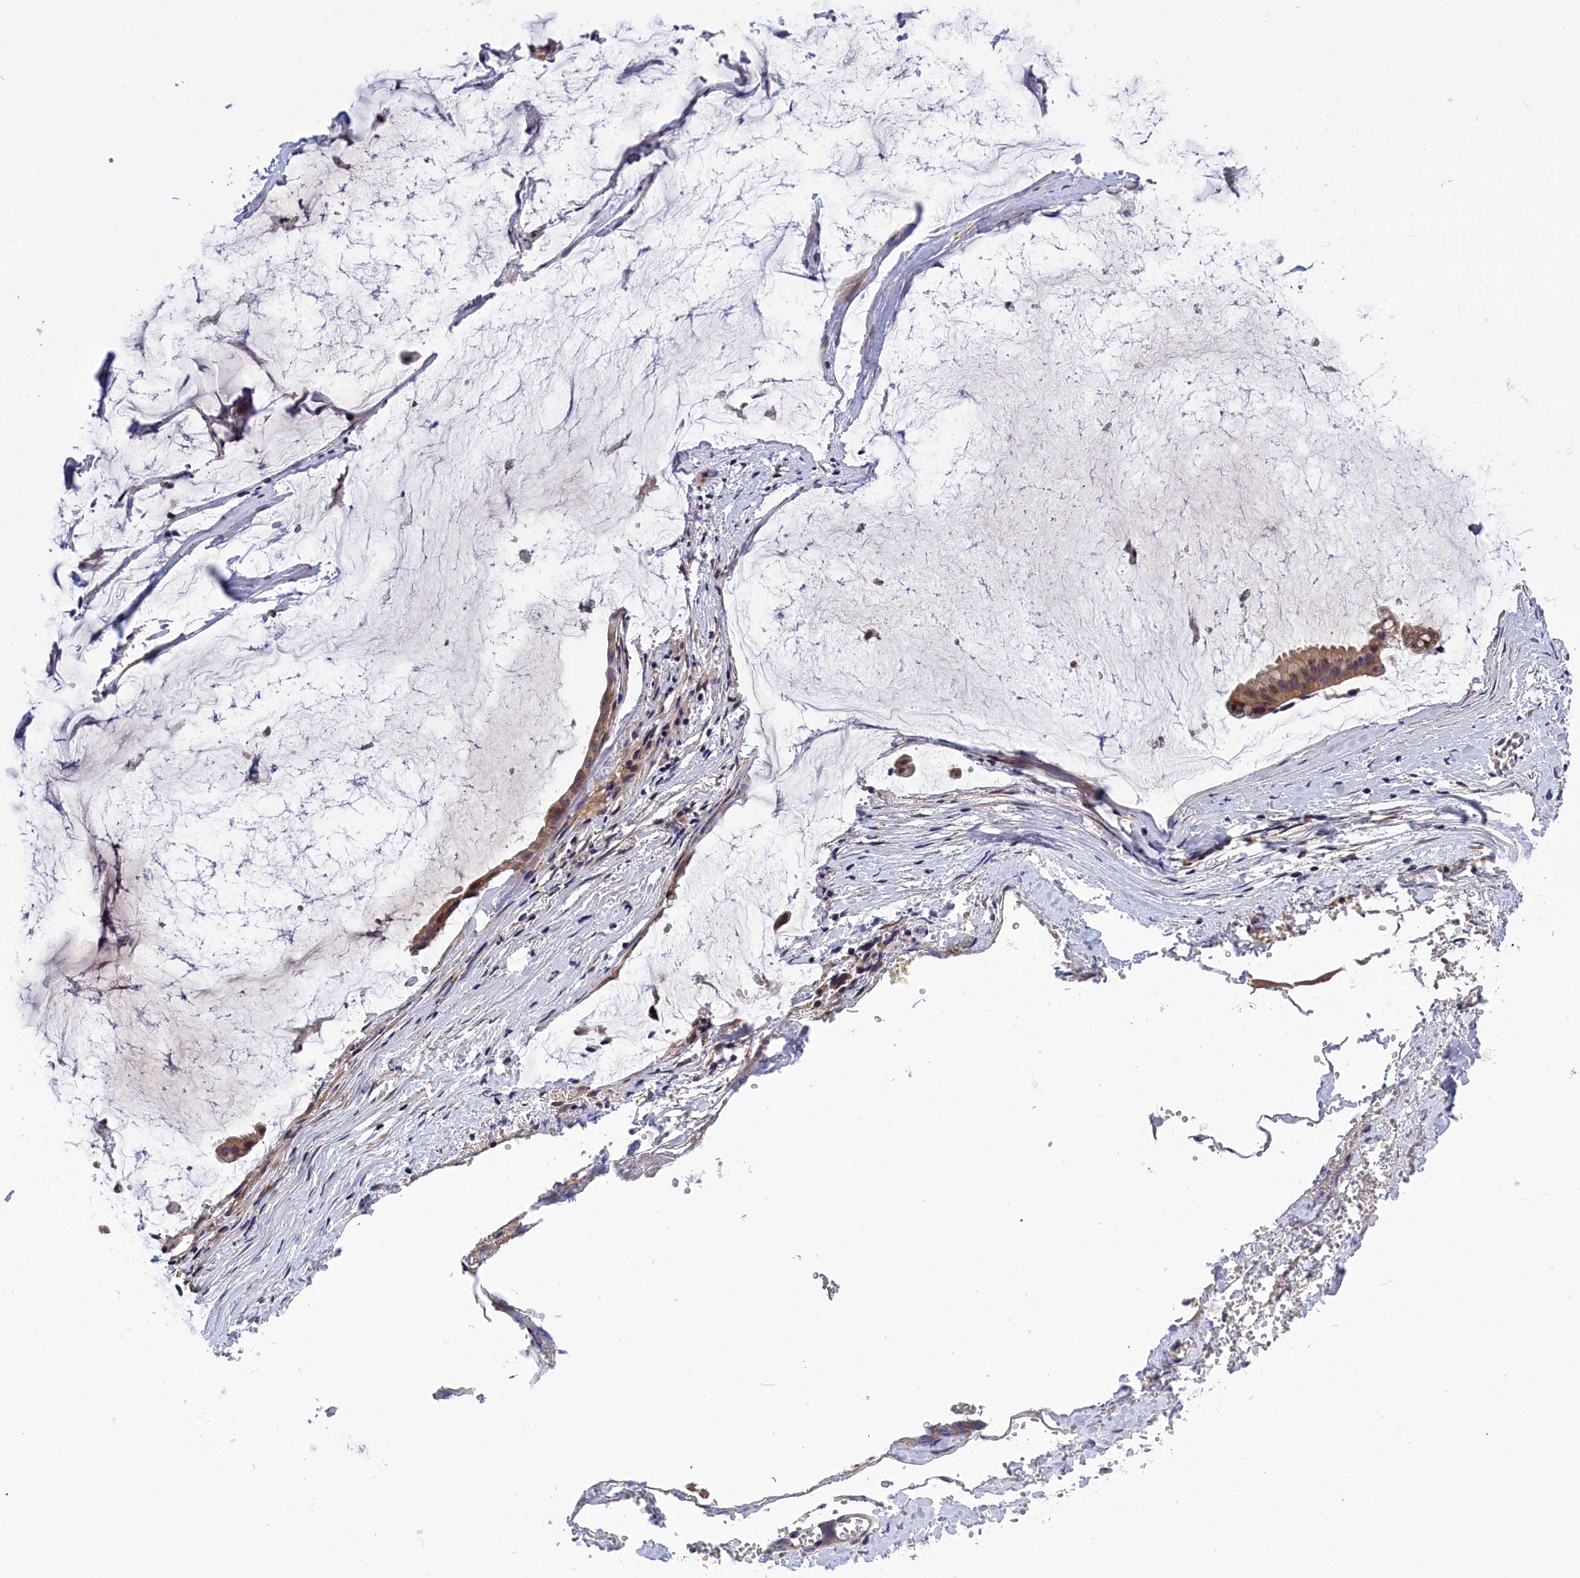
{"staining": {"intensity": "moderate", "quantity": ">75%", "location": "cytoplasmic/membranous"}, "tissue": "ovarian cancer", "cell_type": "Tumor cells", "image_type": "cancer", "snomed": [{"axis": "morphology", "description": "Cystadenocarcinoma, mucinous, NOS"}, {"axis": "topography", "description": "Ovary"}], "caption": "The photomicrograph exhibits a brown stain indicating the presence of a protein in the cytoplasmic/membranous of tumor cells in mucinous cystadenocarcinoma (ovarian).", "gene": "CRACD", "patient": {"sex": "female", "age": 73}}